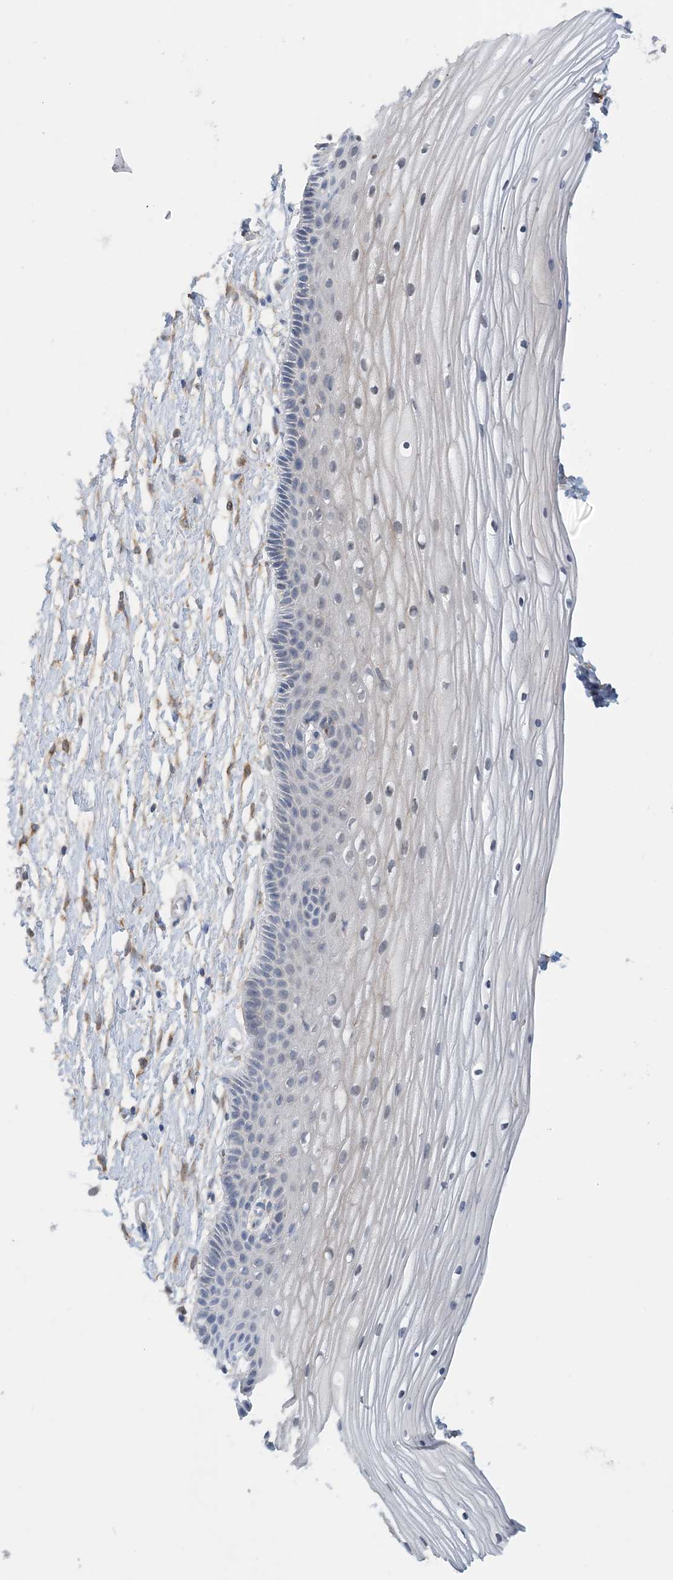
{"staining": {"intensity": "moderate", "quantity": "<25%", "location": "cytoplasmic/membranous"}, "tissue": "vagina", "cell_type": "Squamous epithelial cells", "image_type": "normal", "snomed": [{"axis": "morphology", "description": "Normal tissue, NOS"}, {"axis": "topography", "description": "Vagina"}, {"axis": "topography", "description": "Cervix"}], "caption": "Protein analysis of unremarkable vagina demonstrates moderate cytoplasmic/membranous expression in about <25% of squamous epithelial cells.", "gene": "EIF2A", "patient": {"sex": "female", "age": 40}}